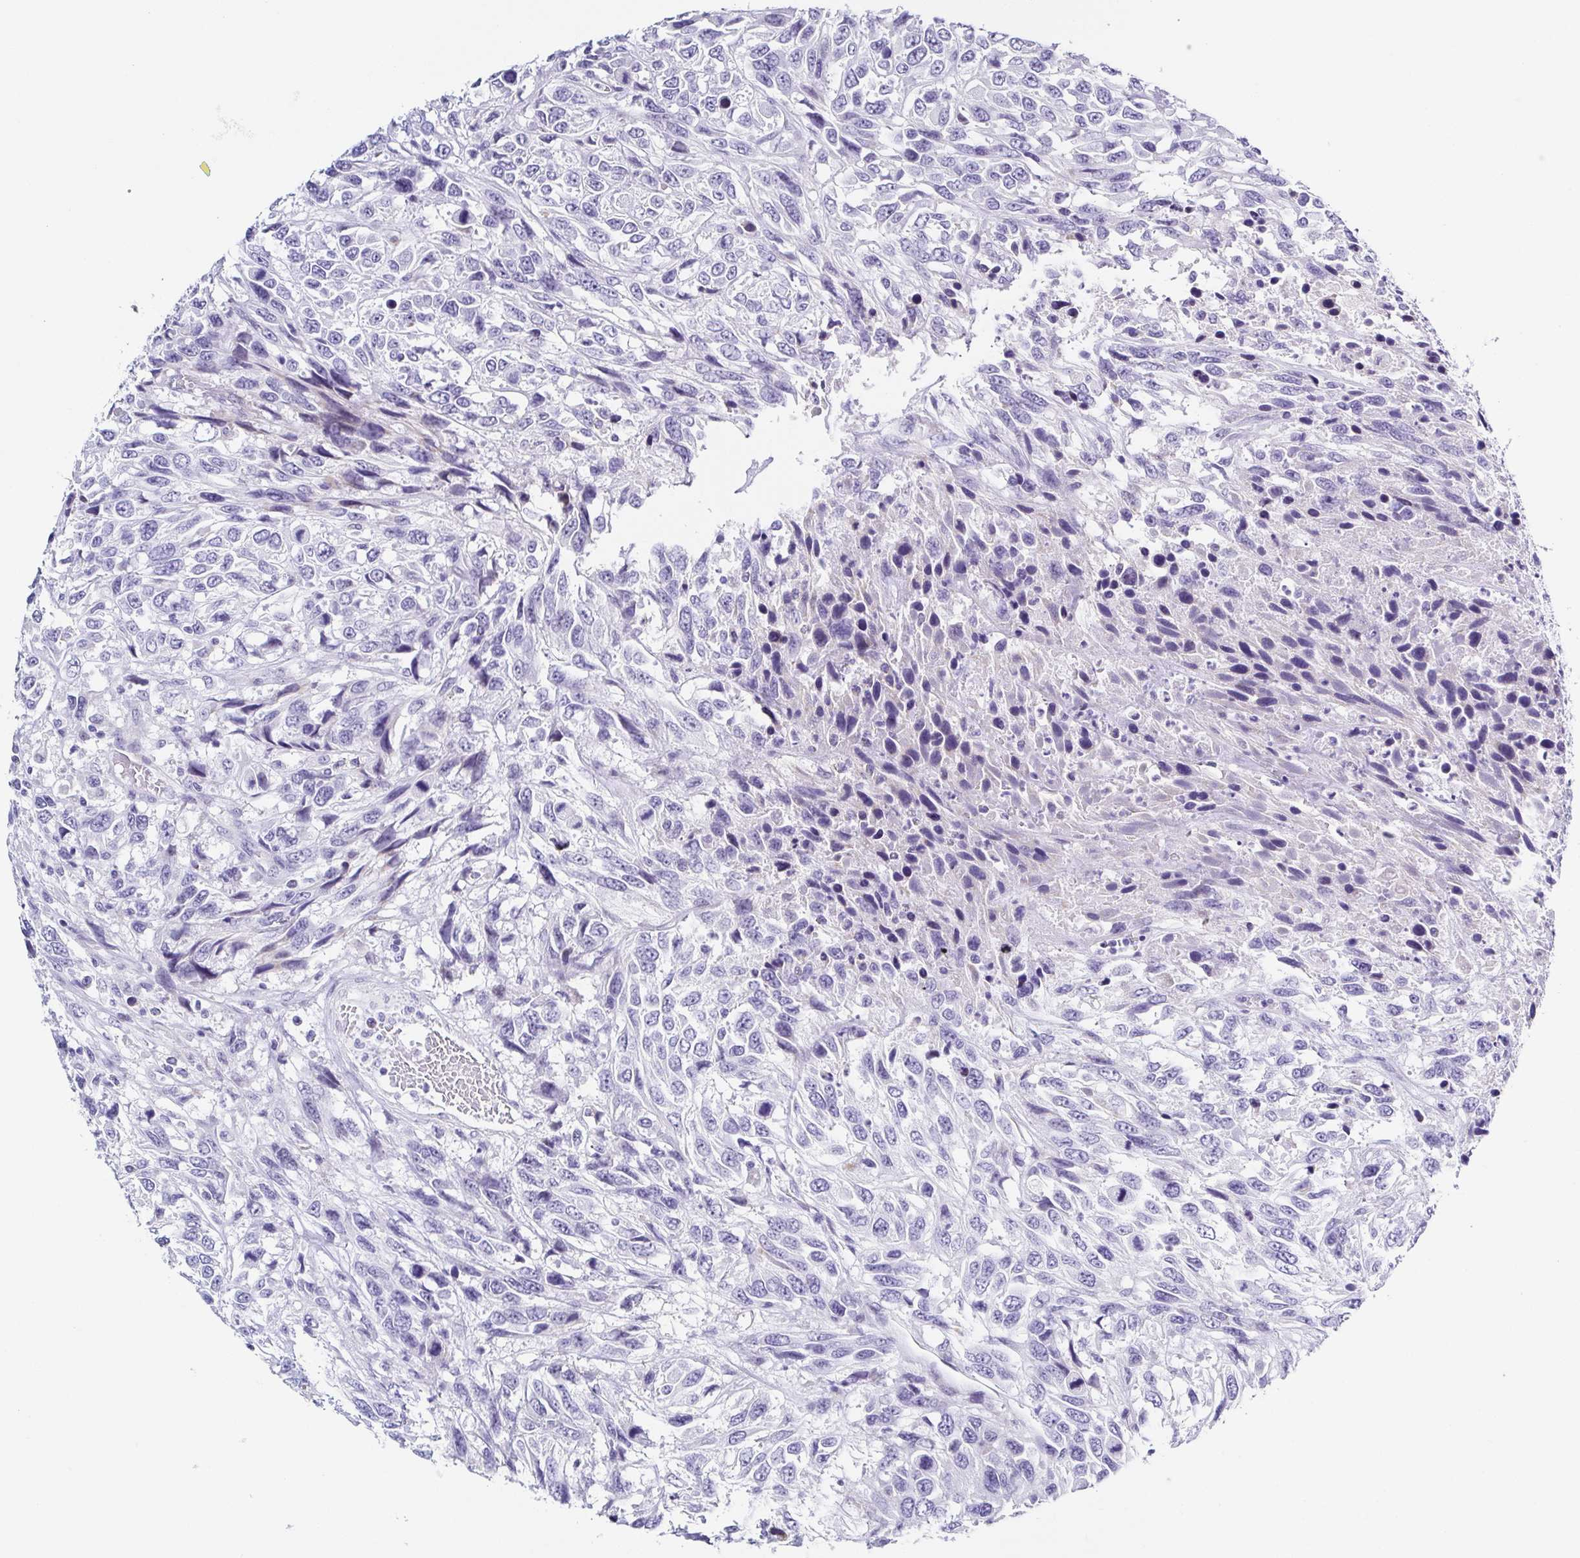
{"staining": {"intensity": "negative", "quantity": "none", "location": "none"}, "tissue": "urothelial cancer", "cell_type": "Tumor cells", "image_type": "cancer", "snomed": [{"axis": "morphology", "description": "Urothelial carcinoma, High grade"}, {"axis": "topography", "description": "Urinary bladder"}], "caption": "Urothelial carcinoma (high-grade) stained for a protein using immunohistochemistry reveals no positivity tumor cells.", "gene": "TNNT2", "patient": {"sex": "female", "age": 70}}